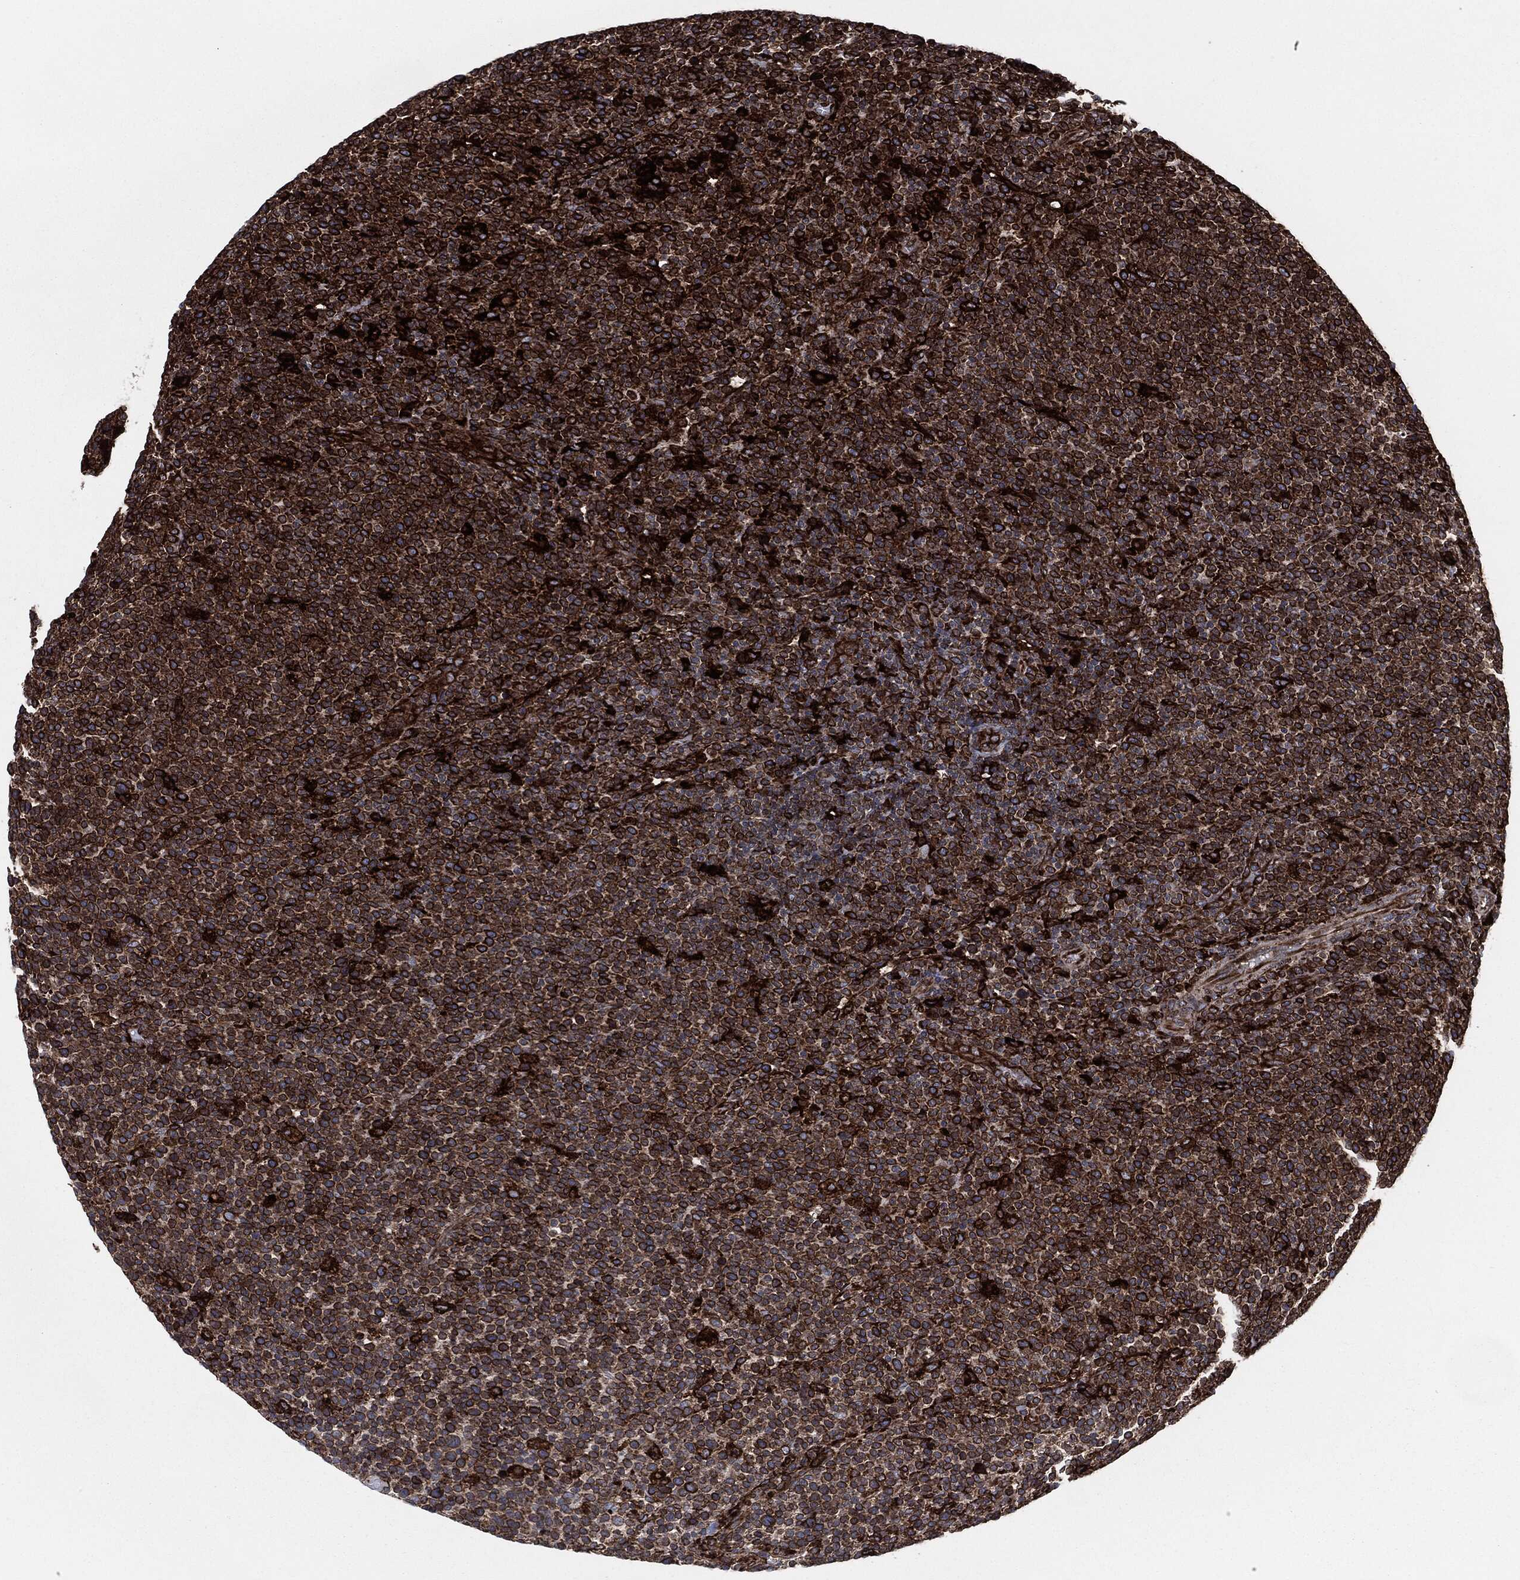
{"staining": {"intensity": "strong", "quantity": ">75%", "location": "cytoplasmic/membranous"}, "tissue": "lymphoma", "cell_type": "Tumor cells", "image_type": "cancer", "snomed": [{"axis": "morphology", "description": "Malignant lymphoma, non-Hodgkin's type, High grade"}, {"axis": "topography", "description": "Lymph node"}], "caption": "Protein expression analysis of lymphoma shows strong cytoplasmic/membranous expression in about >75% of tumor cells.", "gene": "CALR", "patient": {"sex": "male", "age": 61}}